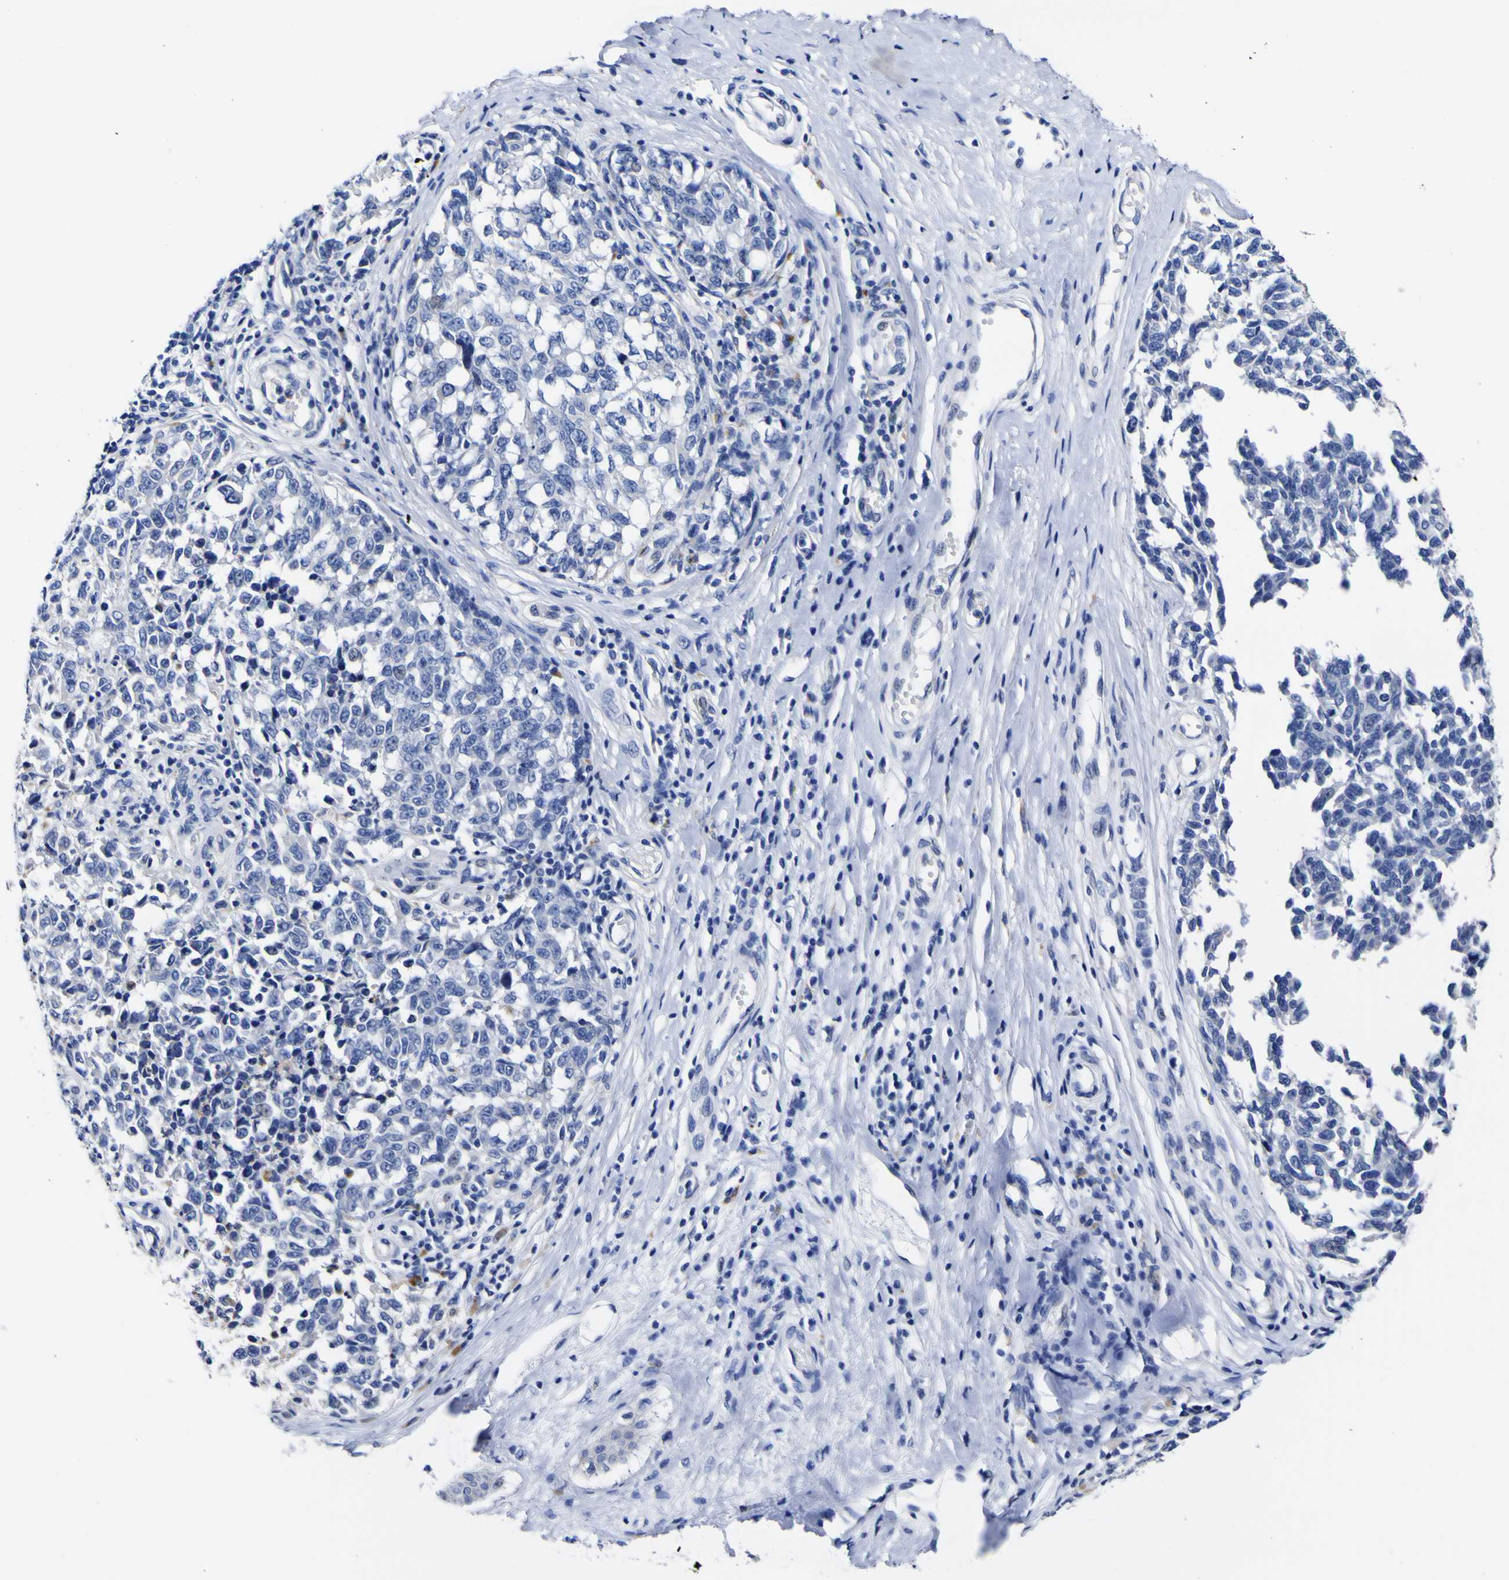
{"staining": {"intensity": "negative", "quantity": "none", "location": "none"}, "tissue": "melanoma", "cell_type": "Tumor cells", "image_type": "cancer", "snomed": [{"axis": "morphology", "description": "Malignant melanoma, NOS"}, {"axis": "topography", "description": "Skin"}], "caption": "A micrograph of malignant melanoma stained for a protein shows no brown staining in tumor cells. The staining is performed using DAB (3,3'-diaminobenzidine) brown chromogen with nuclei counter-stained in using hematoxylin.", "gene": "HLA-DQA1", "patient": {"sex": "female", "age": 64}}